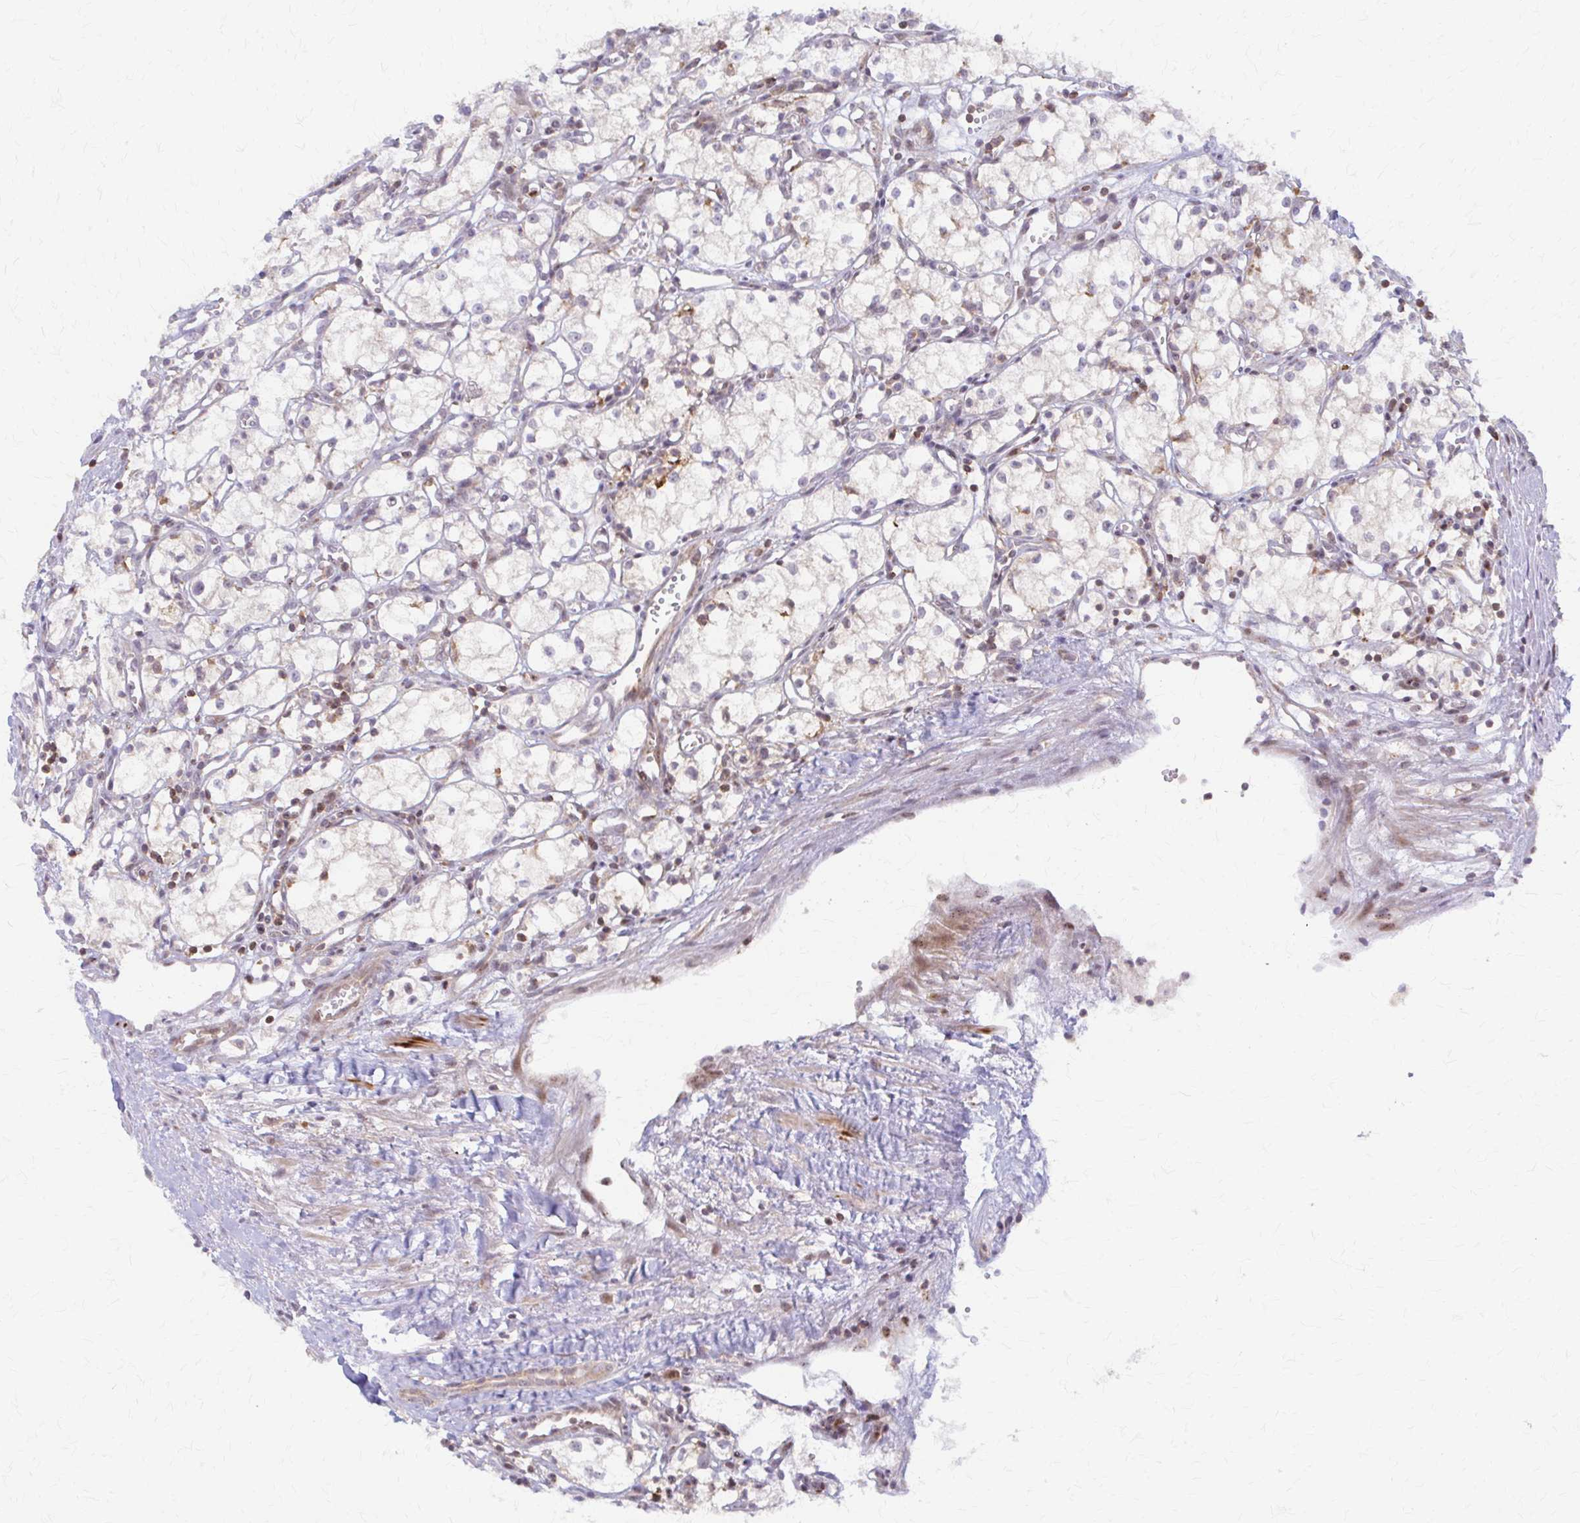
{"staining": {"intensity": "negative", "quantity": "none", "location": "none"}, "tissue": "renal cancer", "cell_type": "Tumor cells", "image_type": "cancer", "snomed": [{"axis": "morphology", "description": "Adenocarcinoma, NOS"}, {"axis": "topography", "description": "Kidney"}], "caption": "The micrograph shows no staining of tumor cells in renal adenocarcinoma.", "gene": "ARHGAP35", "patient": {"sex": "male", "age": 59}}